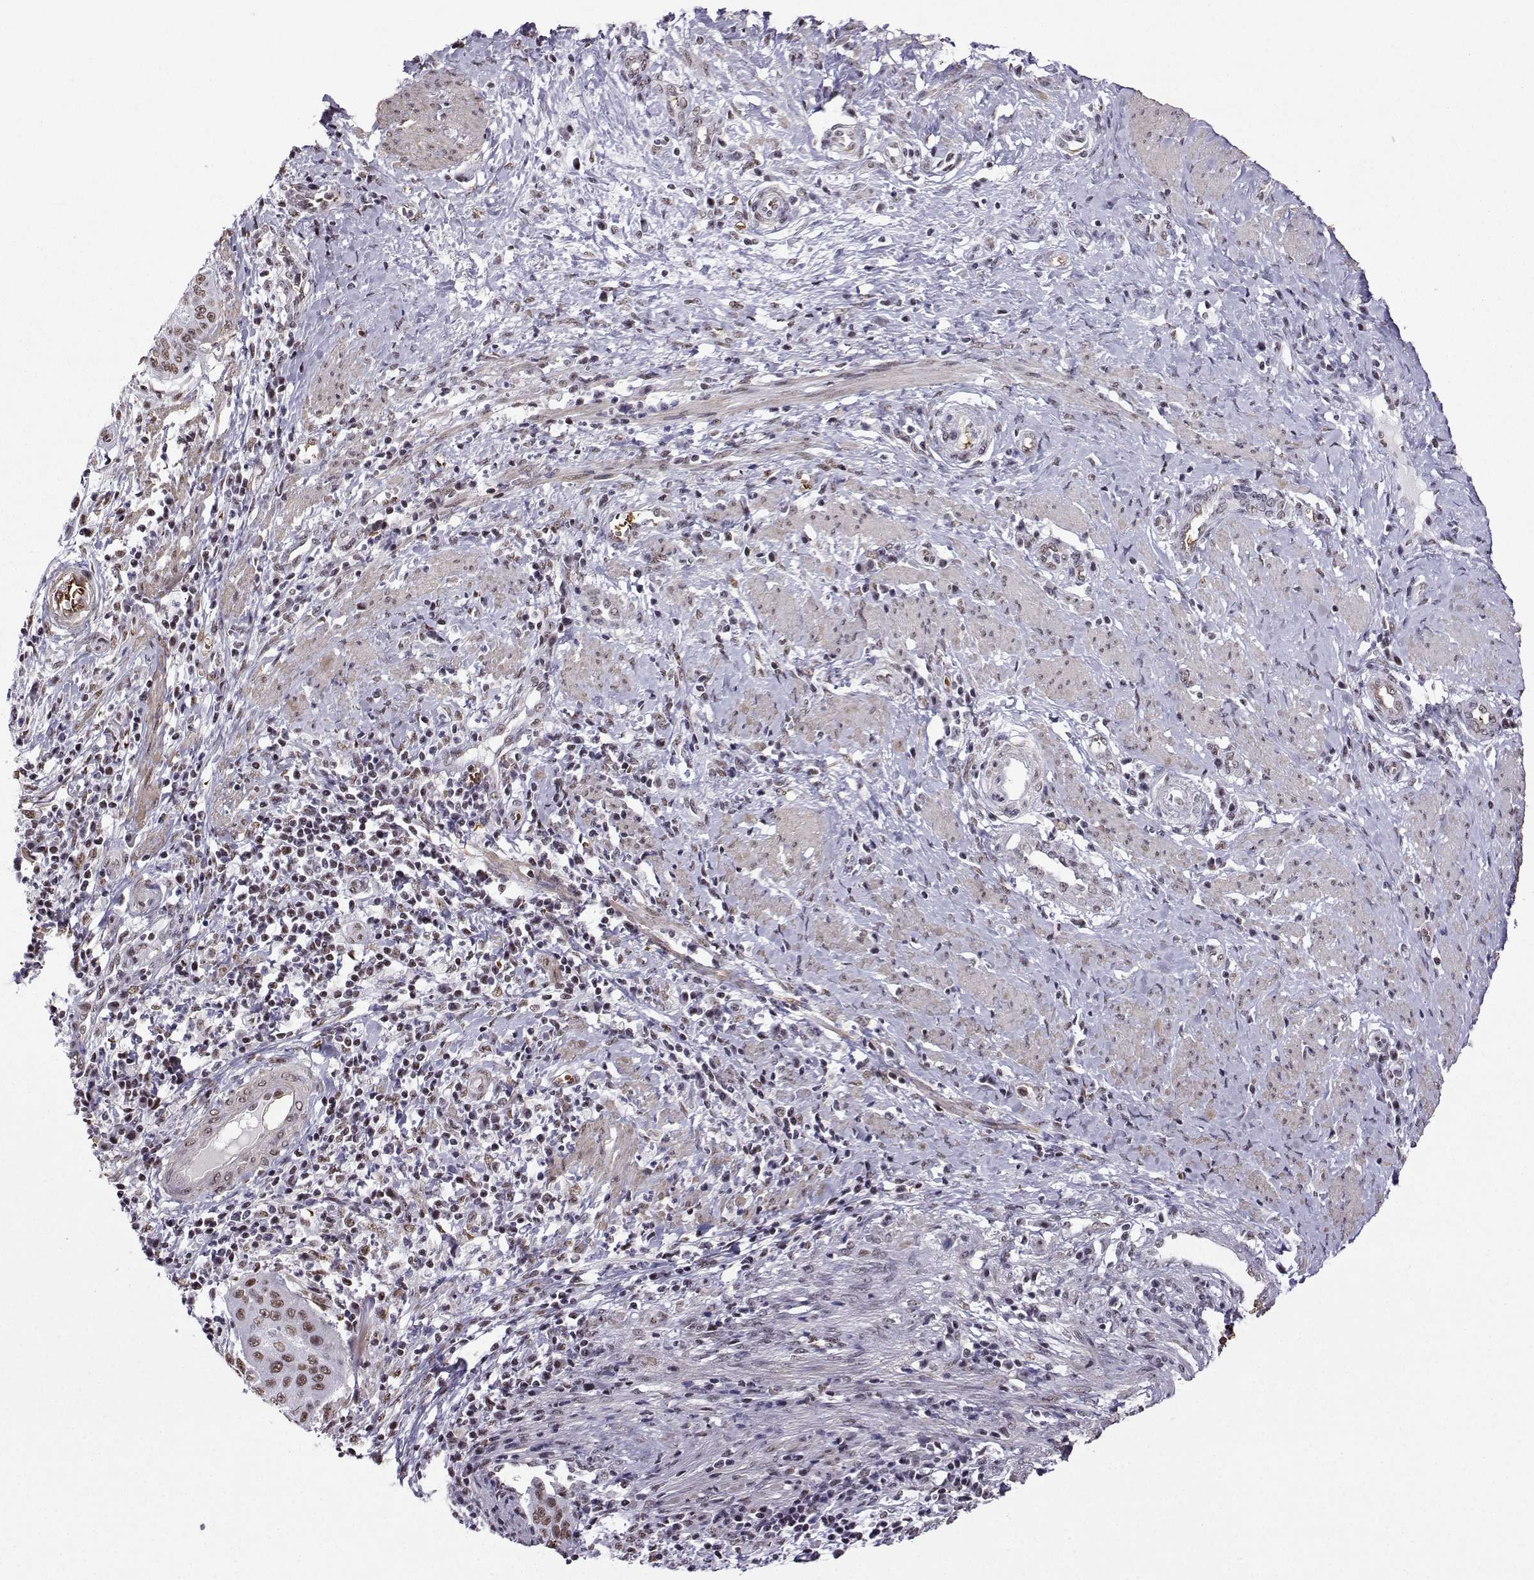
{"staining": {"intensity": "weak", "quantity": ">75%", "location": "nuclear"}, "tissue": "cervical cancer", "cell_type": "Tumor cells", "image_type": "cancer", "snomed": [{"axis": "morphology", "description": "Squamous cell carcinoma, NOS"}, {"axis": "topography", "description": "Cervix"}], "caption": "Cervical cancer (squamous cell carcinoma) was stained to show a protein in brown. There is low levels of weak nuclear positivity in about >75% of tumor cells.", "gene": "CCNK", "patient": {"sex": "female", "age": 39}}